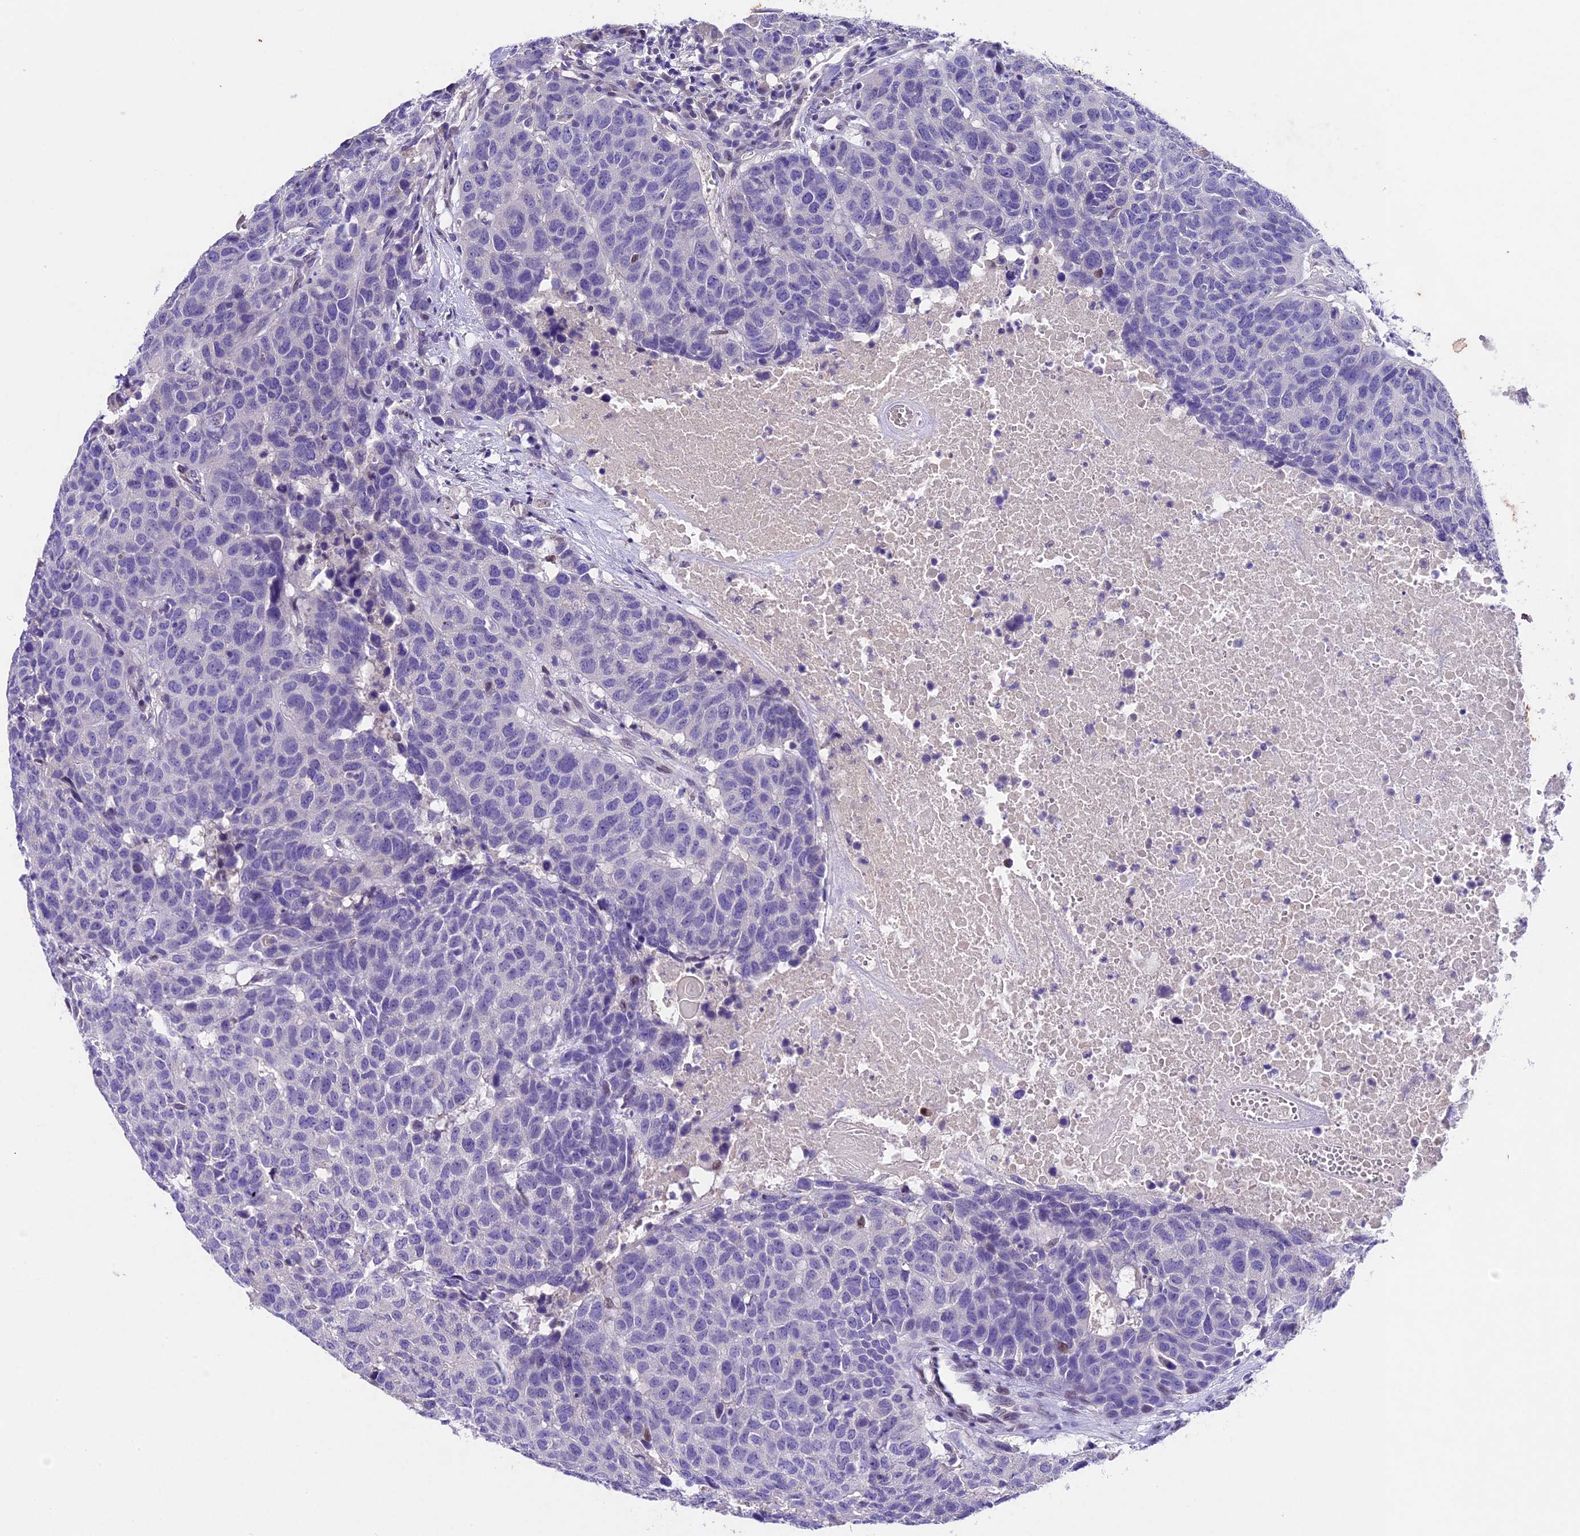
{"staining": {"intensity": "negative", "quantity": "none", "location": "none"}, "tissue": "head and neck cancer", "cell_type": "Tumor cells", "image_type": "cancer", "snomed": [{"axis": "morphology", "description": "Squamous cell carcinoma, NOS"}, {"axis": "topography", "description": "Head-Neck"}], "caption": "The image exhibits no staining of tumor cells in head and neck cancer.", "gene": "IFT140", "patient": {"sex": "male", "age": 66}}